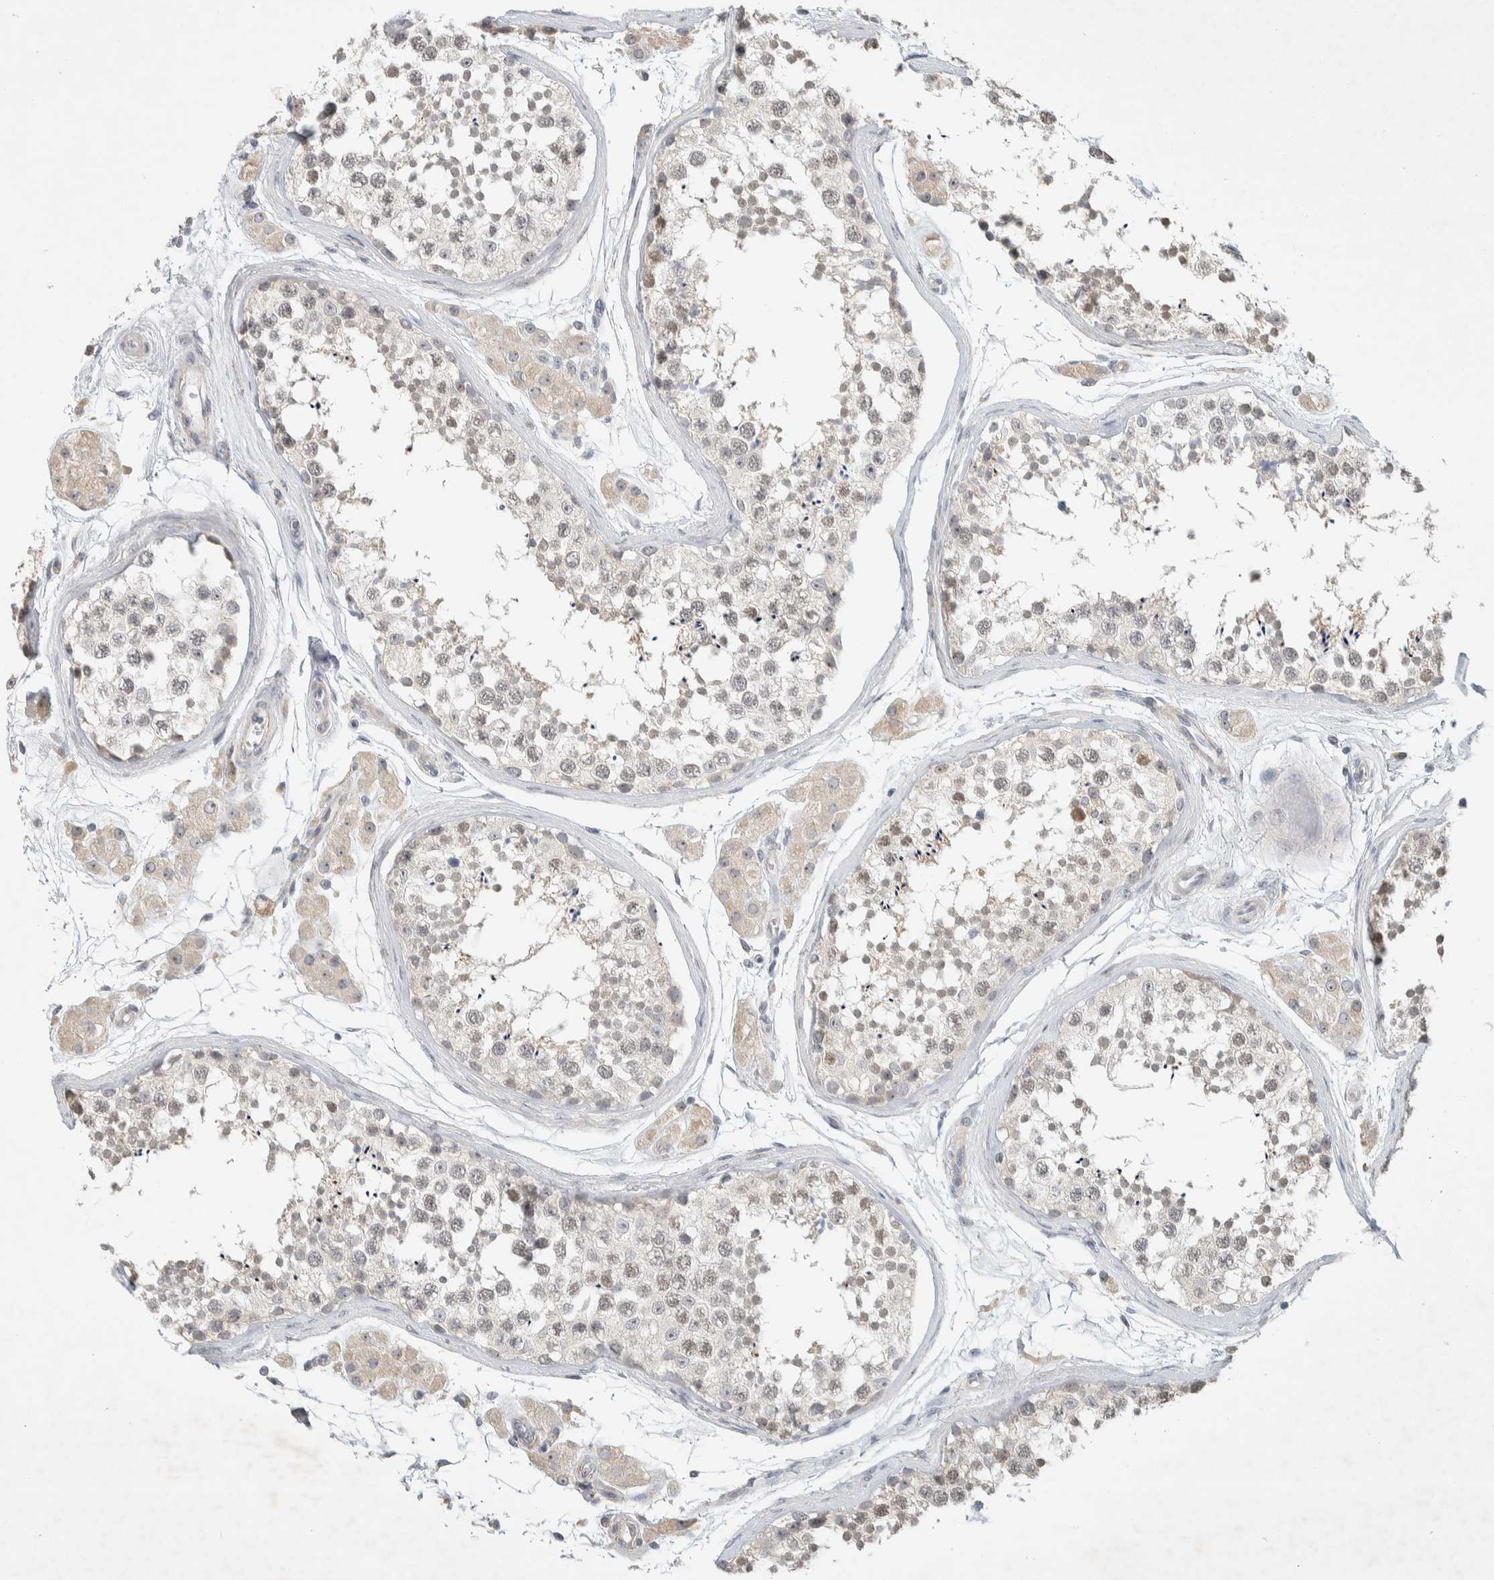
{"staining": {"intensity": "weak", "quantity": "<25%", "location": "nuclear"}, "tissue": "testis", "cell_type": "Cells in seminiferous ducts", "image_type": "normal", "snomed": [{"axis": "morphology", "description": "Normal tissue, NOS"}, {"axis": "topography", "description": "Testis"}], "caption": "Immunohistochemistry micrograph of benign testis: testis stained with DAB (3,3'-diaminobenzidine) exhibits no significant protein staining in cells in seminiferous ducts. The staining is performed using DAB (3,3'-diaminobenzidine) brown chromogen with nuclei counter-stained in using hematoxylin.", "gene": "KLHL40", "patient": {"sex": "male", "age": 56}}